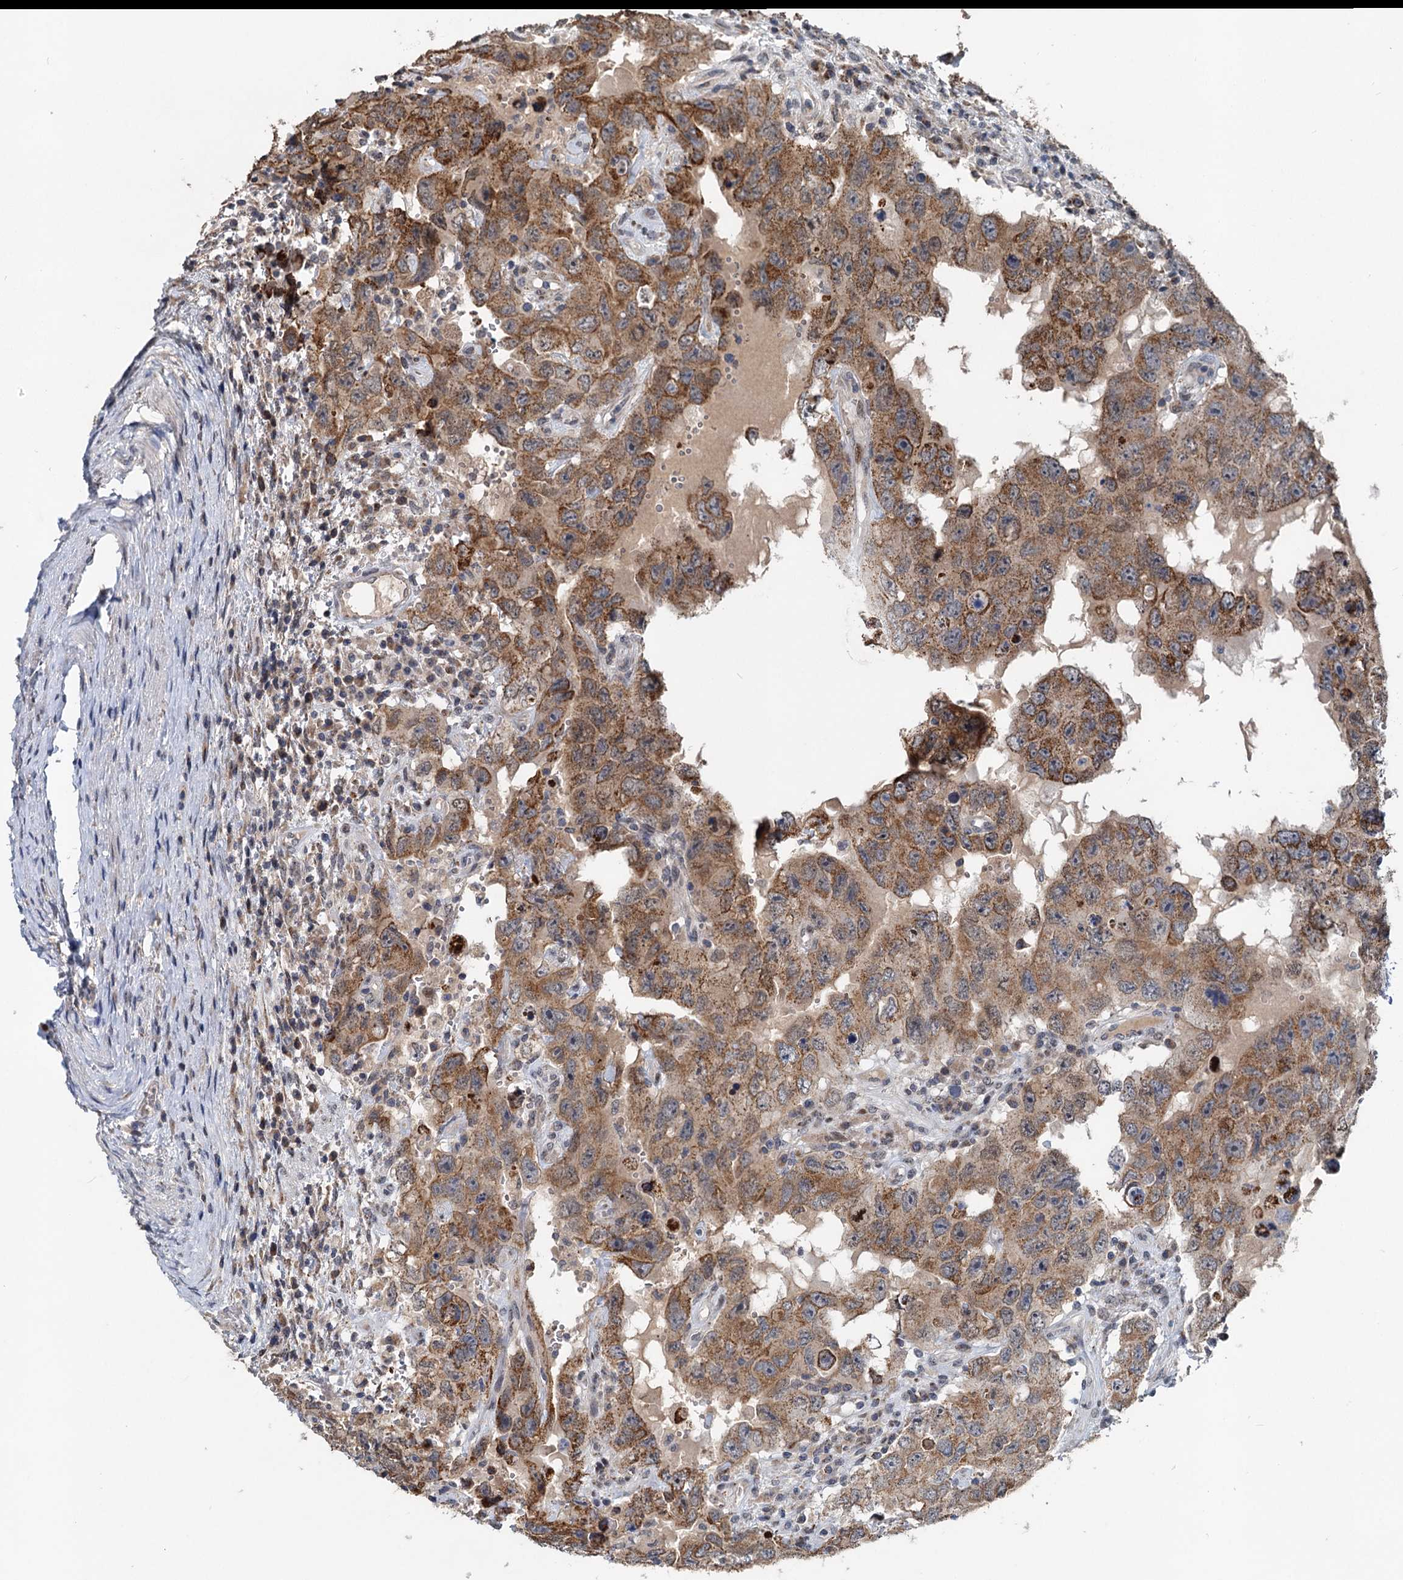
{"staining": {"intensity": "moderate", "quantity": ">75%", "location": "cytoplasmic/membranous"}, "tissue": "testis cancer", "cell_type": "Tumor cells", "image_type": "cancer", "snomed": [{"axis": "morphology", "description": "Carcinoma, Embryonal, NOS"}, {"axis": "topography", "description": "Testis"}], "caption": "Testis cancer (embryonal carcinoma) stained for a protein (brown) displays moderate cytoplasmic/membranous positive positivity in about >75% of tumor cells.", "gene": "RITA1", "patient": {"sex": "male", "age": 26}}